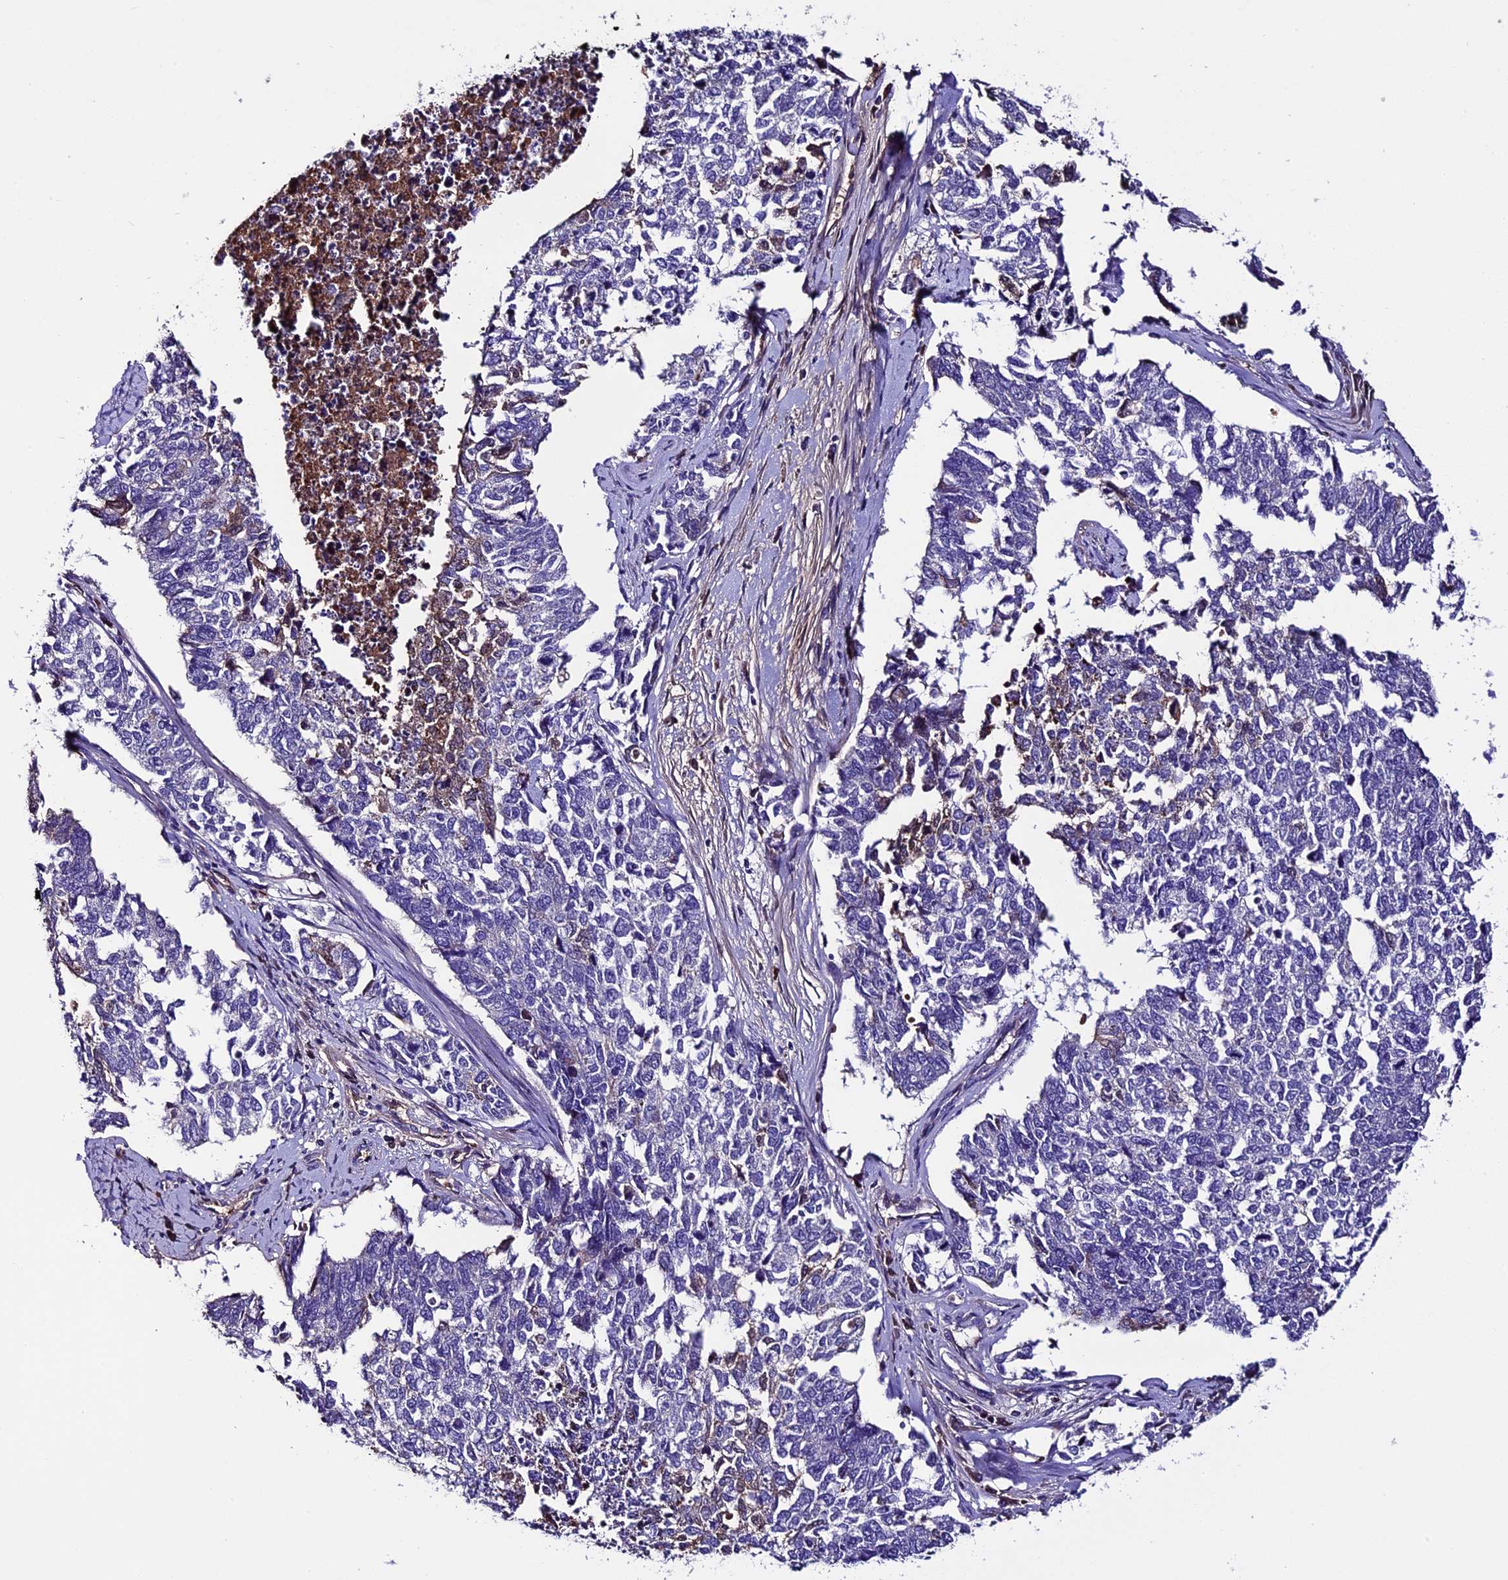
{"staining": {"intensity": "negative", "quantity": "none", "location": "none"}, "tissue": "cervical cancer", "cell_type": "Tumor cells", "image_type": "cancer", "snomed": [{"axis": "morphology", "description": "Squamous cell carcinoma, NOS"}, {"axis": "topography", "description": "Cervix"}], "caption": "Human cervical cancer (squamous cell carcinoma) stained for a protein using IHC reveals no staining in tumor cells.", "gene": "TCP11L2", "patient": {"sex": "female", "age": 63}}